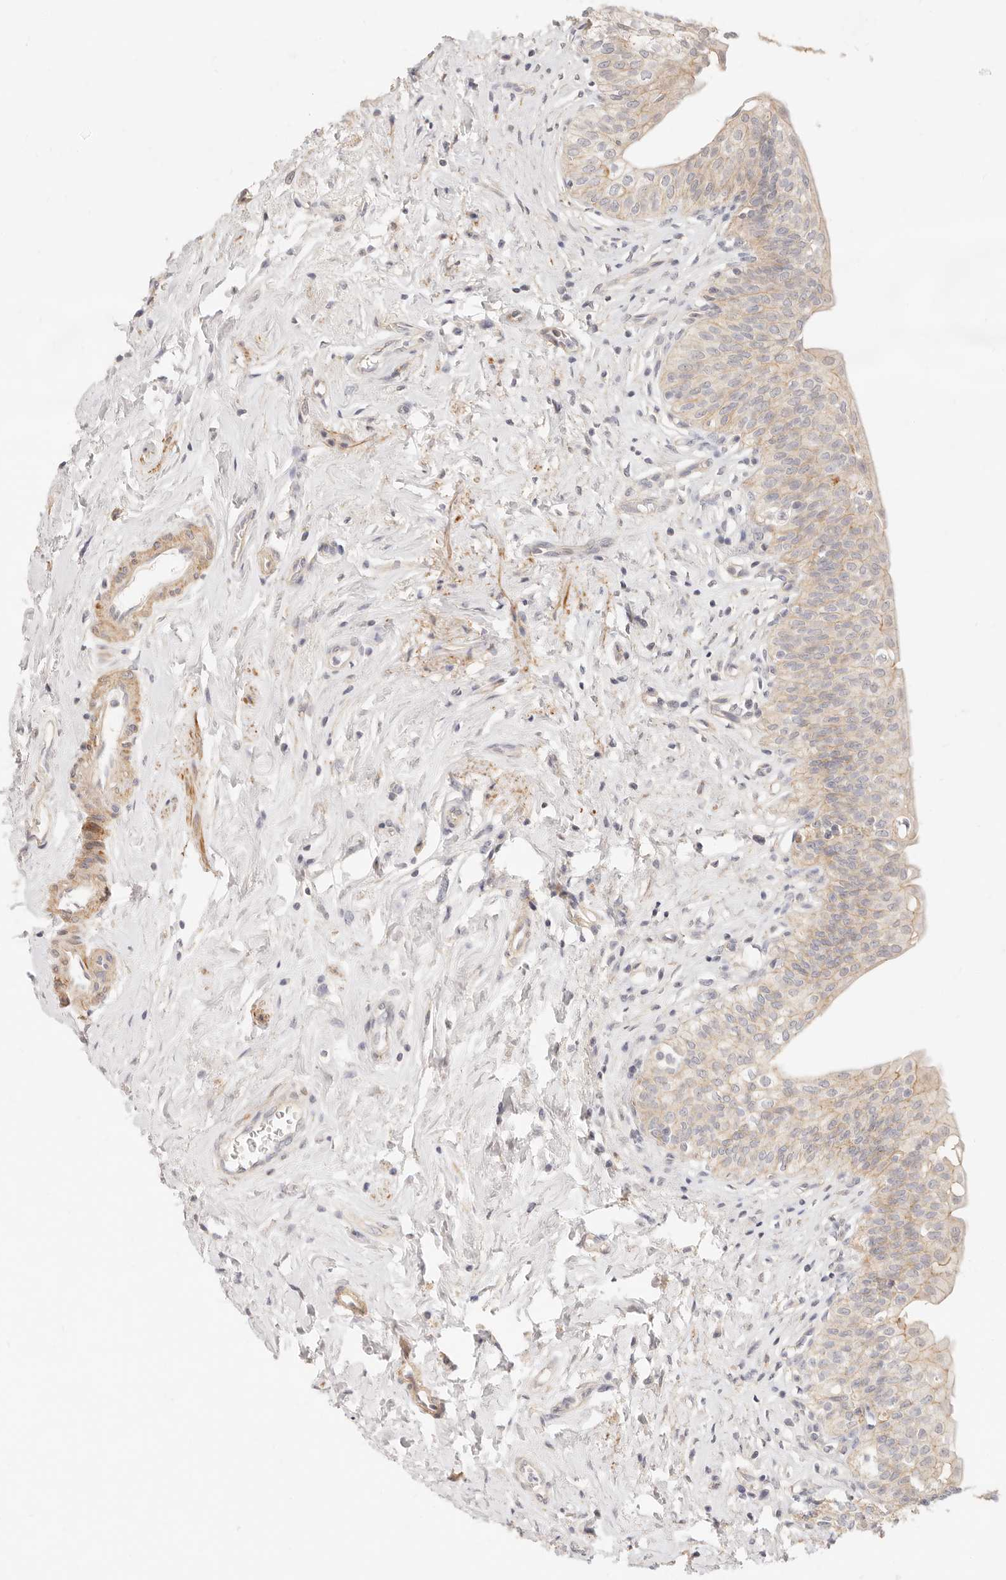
{"staining": {"intensity": "moderate", "quantity": "25%-75%", "location": "cytoplasmic/membranous"}, "tissue": "urinary bladder", "cell_type": "Urothelial cells", "image_type": "normal", "snomed": [{"axis": "morphology", "description": "Normal tissue, NOS"}, {"axis": "topography", "description": "Urinary bladder"}], "caption": "Urinary bladder stained with DAB (3,3'-diaminobenzidine) immunohistochemistry demonstrates medium levels of moderate cytoplasmic/membranous expression in about 25%-75% of urothelial cells.", "gene": "UBXN10", "patient": {"sex": "male", "age": 83}}